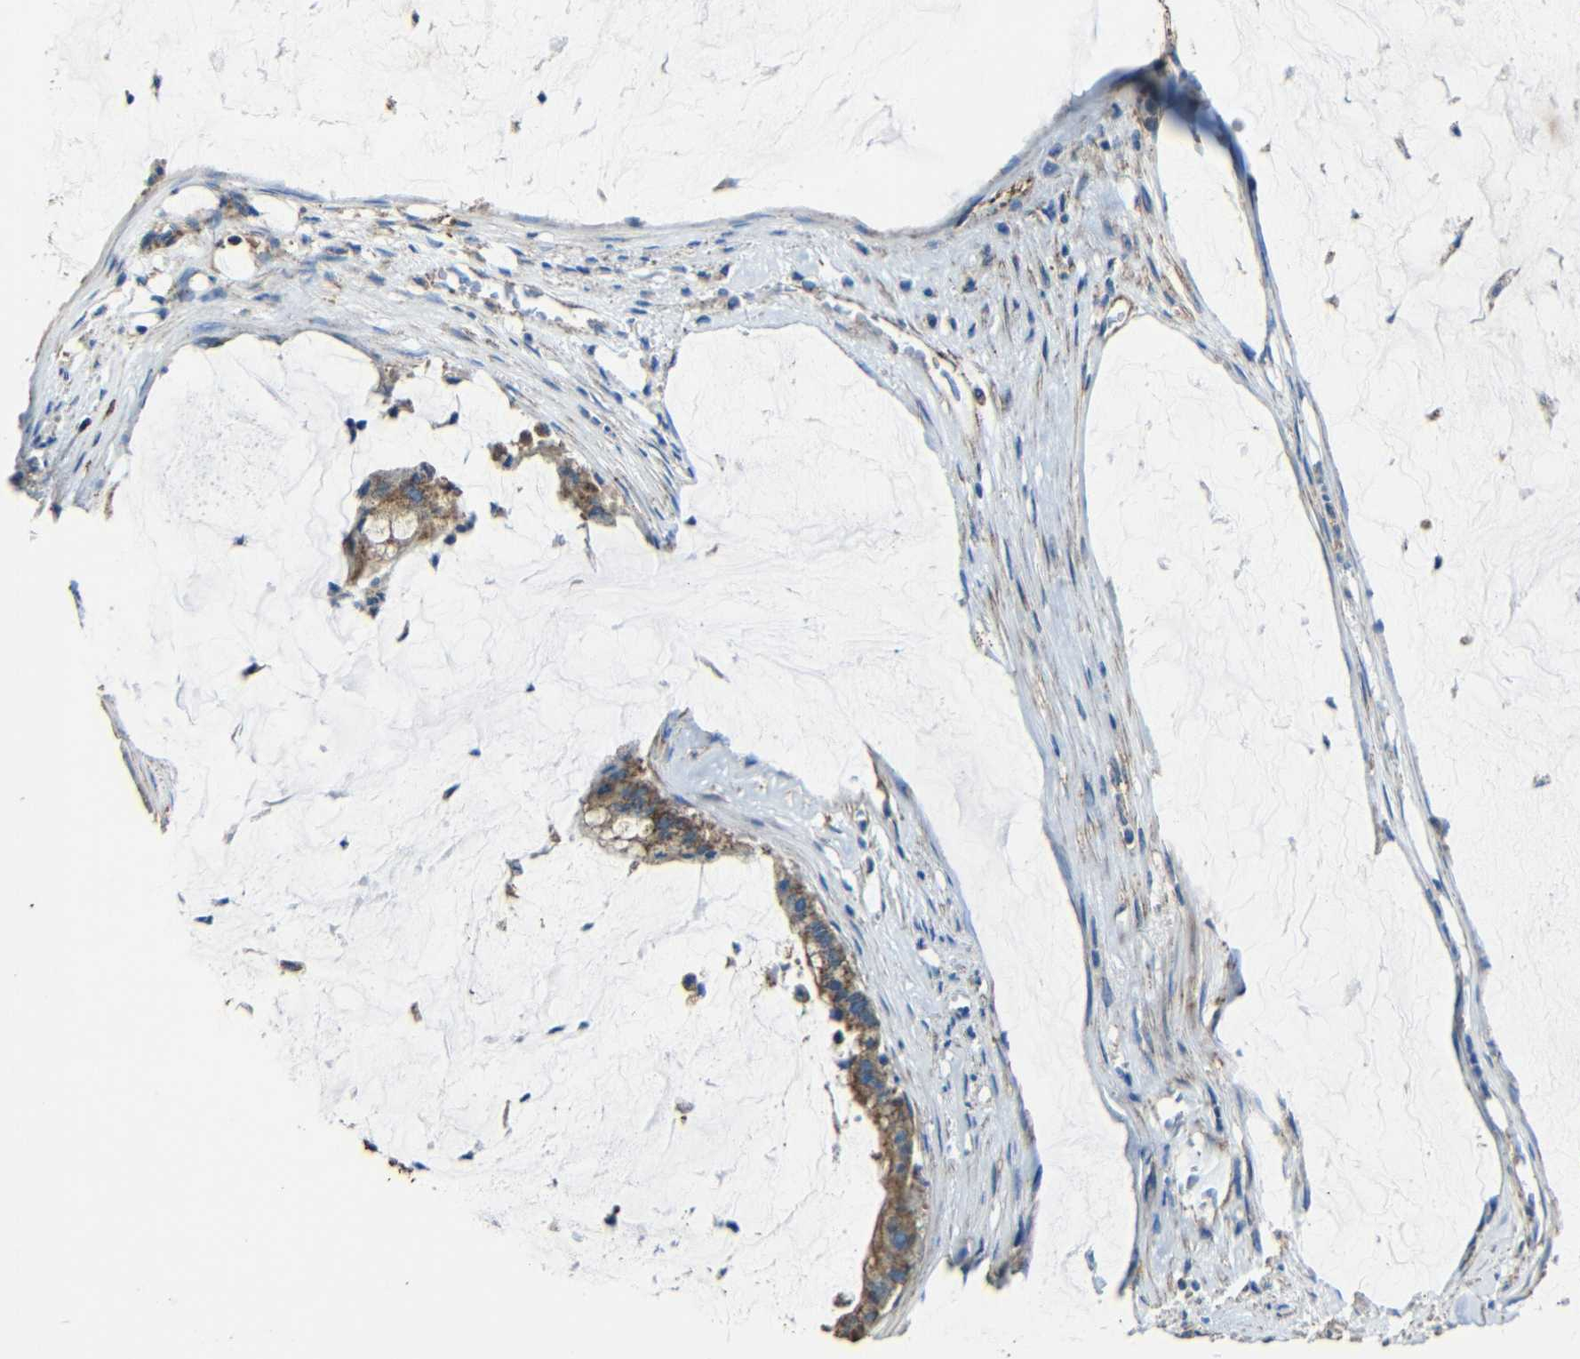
{"staining": {"intensity": "strong", "quantity": ">75%", "location": "cytoplasmic/membranous"}, "tissue": "pancreatic cancer", "cell_type": "Tumor cells", "image_type": "cancer", "snomed": [{"axis": "morphology", "description": "Adenocarcinoma, NOS"}, {"axis": "topography", "description": "Pancreas"}], "caption": "Pancreatic cancer stained with a protein marker demonstrates strong staining in tumor cells.", "gene": "INTS6L", "patient": {"sex": "male", "age": 41}}